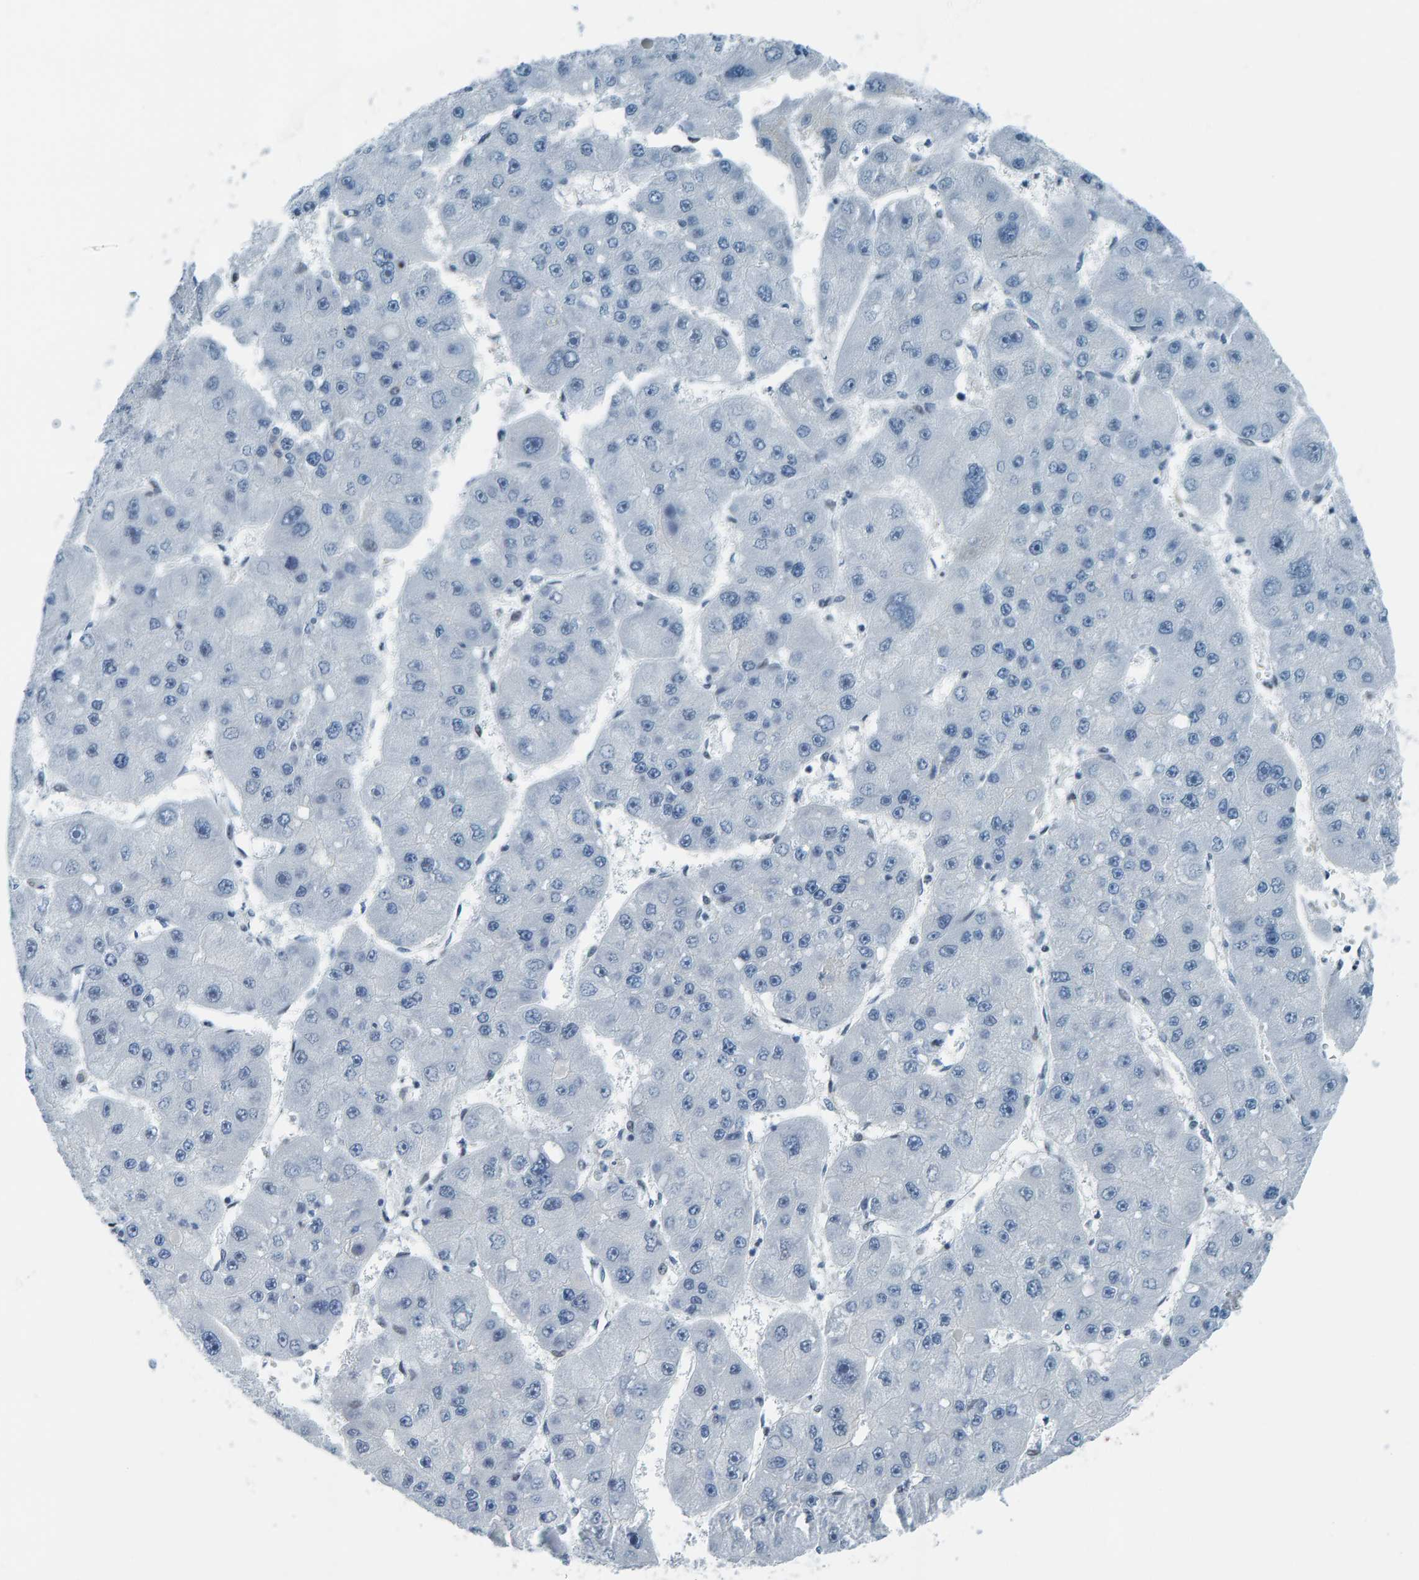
{"staining": {"intensity": "negative", "quantity": "none", "location": "none"}, "tissue": "liver cancer", "cell_type": "Tumor cells", "image_type": "cancer", "snomed": [{"axis": "morphology", "description": "Carcinoma, Hepatocellular, NOS"}, {"axis": "topography", "description": "Liver"}], "caption": "Immunohistochemistry (IHC) photomicrograph of human liver hepatocellular carcinoma stained for a protein (brown), which shows no expression in tumor cells.", "gene": "CNP", "patient": {"sex": "female", "age": 61}}